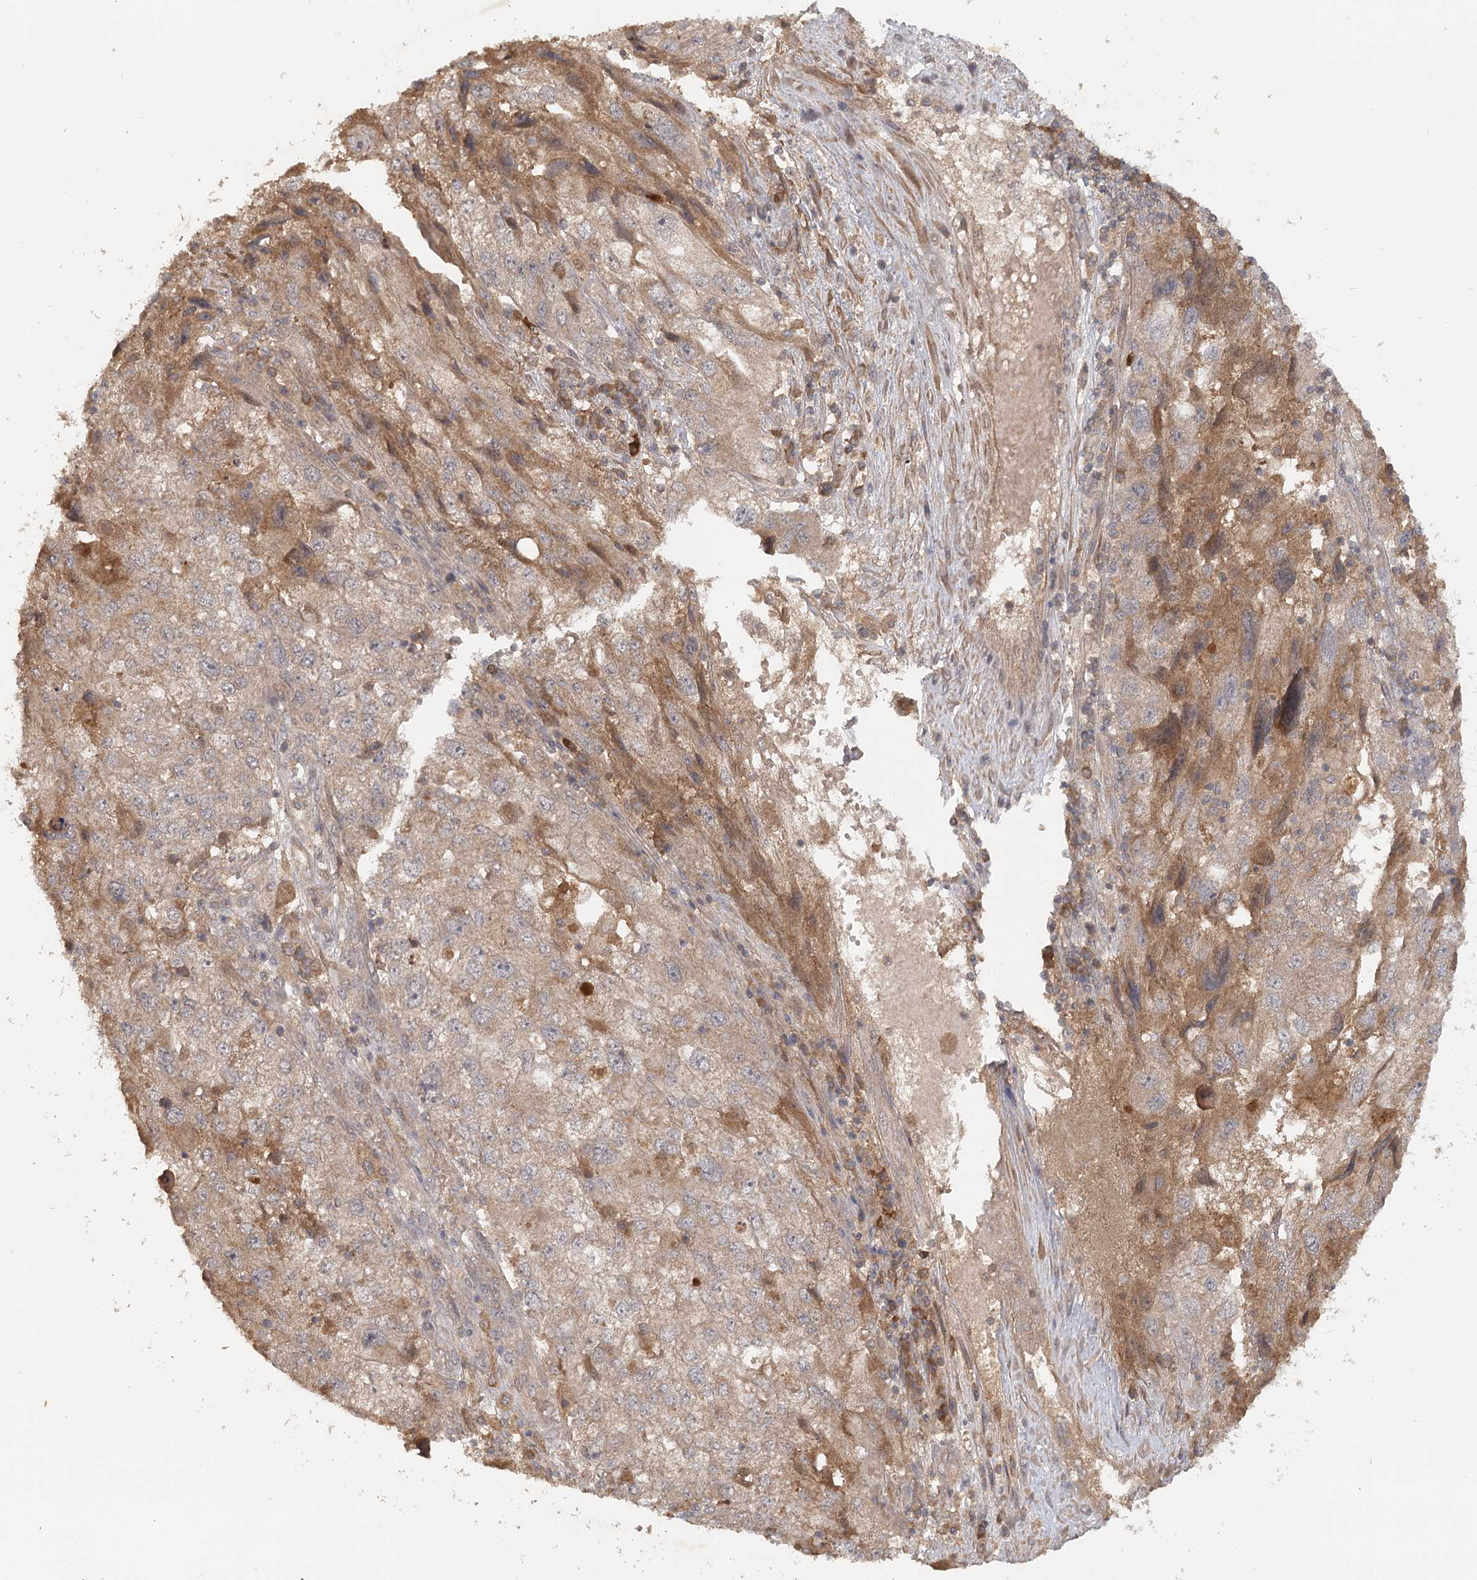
{"staining": {"intensity": "weak", "quantity": ">75%", "location": "cytoplasmic/membranous"}, "tissue": "endometrial cancer", "cell_type": "Tumor cells", "image_type": "cancer", "snomed": [{"axis": "morphology", "description": "Adenocarcinoma, NOS"}, {"axis": "topography", "description": "Endometrium"}], "caption": "Tumor cells demonstrate weak cytoplasmic/membranous positivity in approximately >75% of cells in endometrial adenocarcinoma.", "gene": "ARL13A", "patient": {"sex": "female", "age": 49}}